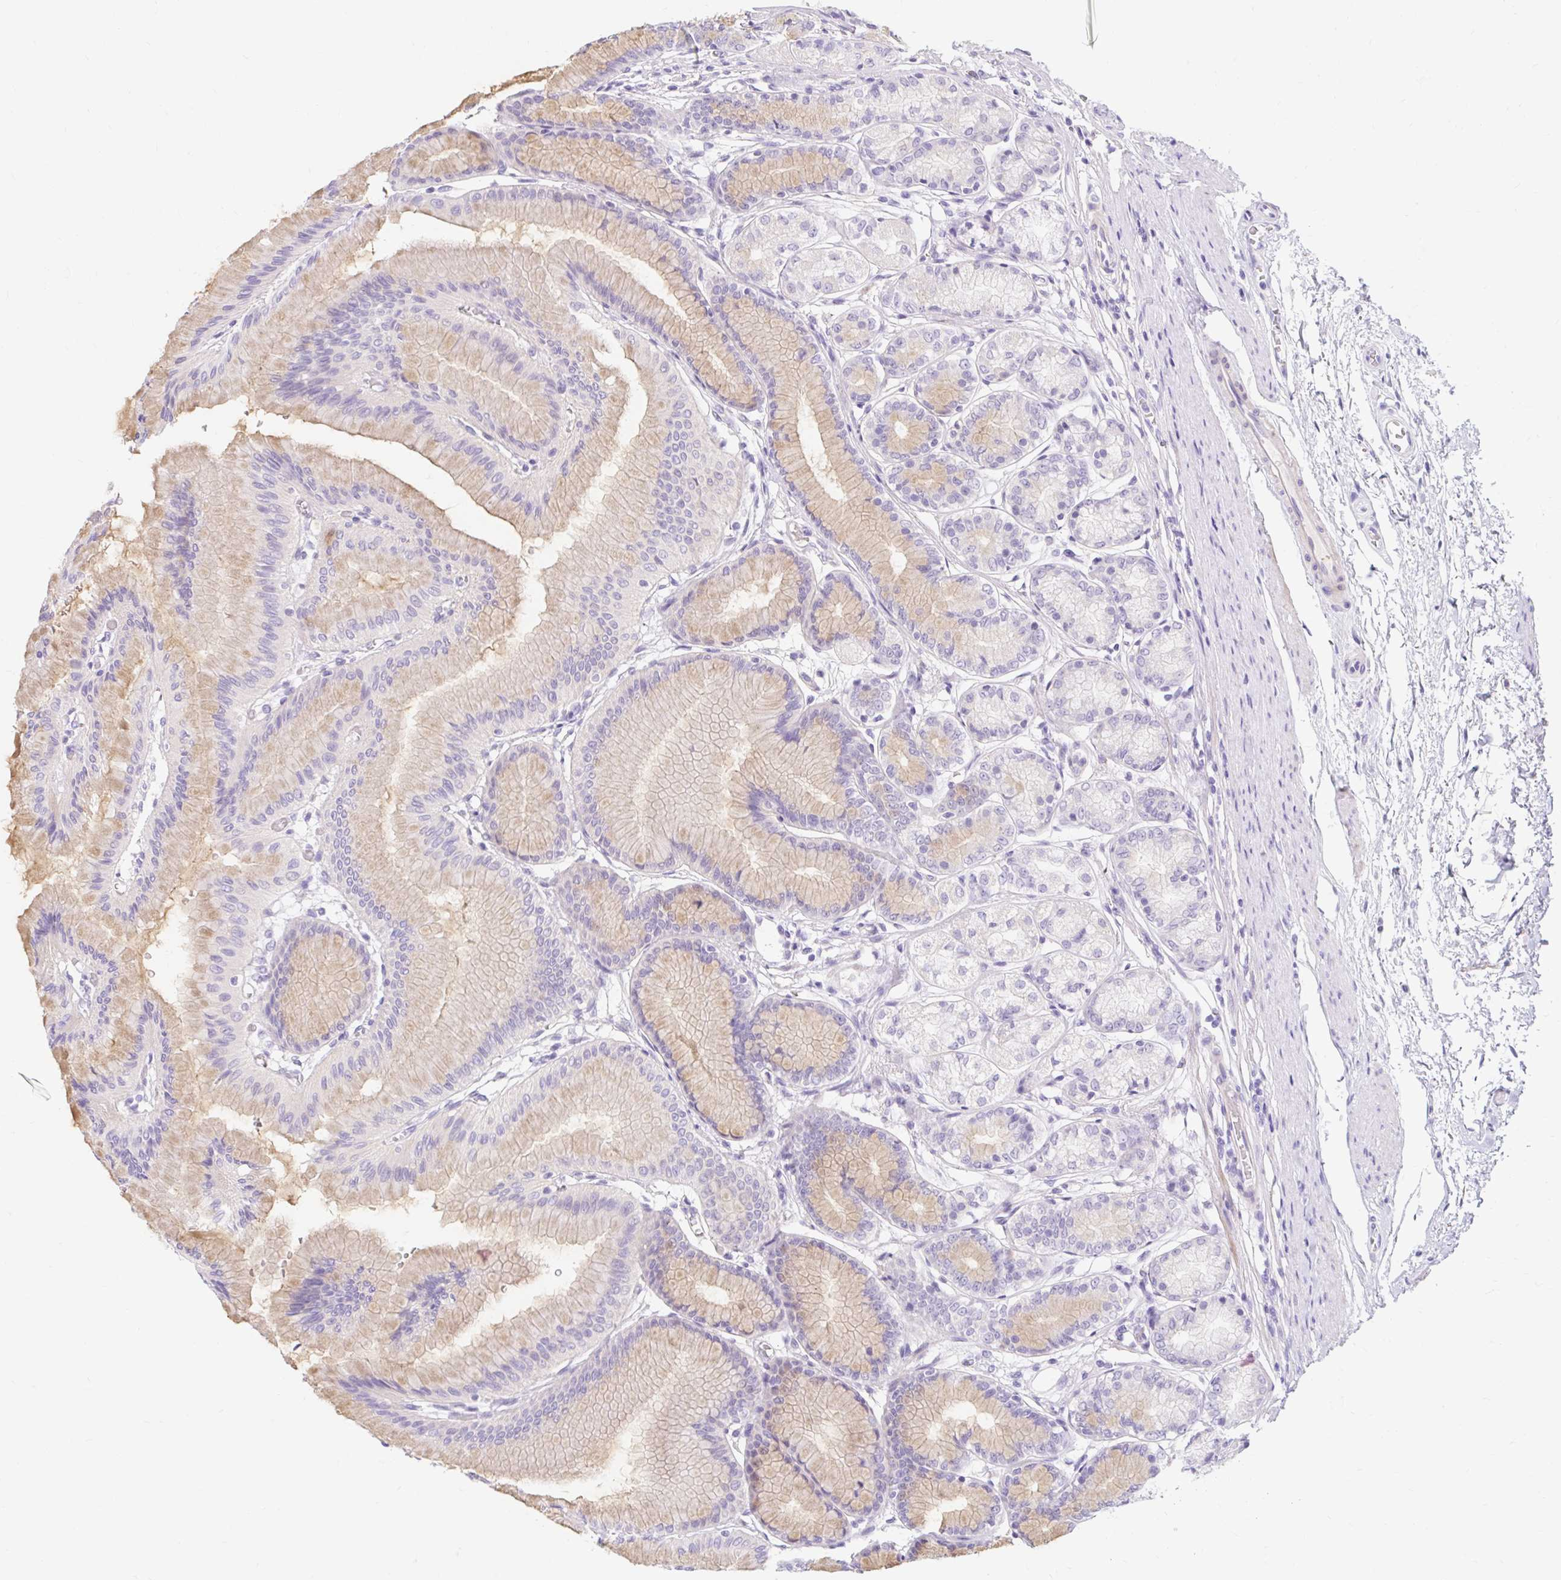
{"staining": {"intensity": "moderate", "quantity": "<25%", "location": "cytoplasmic/membranous"}, "tissue": "stomach", "cell_type": "Glandular cells", "image_type": "normal", "snomed": [{"axis": "morphology", "description": "Normal tissue, NOS"}, {"axis": "morphology", "description": "Adenocarcinoma, NOS"}, {"axis": "morphology", "description": "Adenocarcinoma, High grade"}, {"axis": "topography", "description": "Stomach, upper"}, {"axis": "topography", "description": "Stomach"}], "caption": "Immunohistochemistry (IHC) of benign human stomach shows low levels of moderate cytoplasmic/membranous staining in approximately <25% of glandular cells.", "gene": "SLC28A1", "patient": {"sex": "female", "age": 65}}